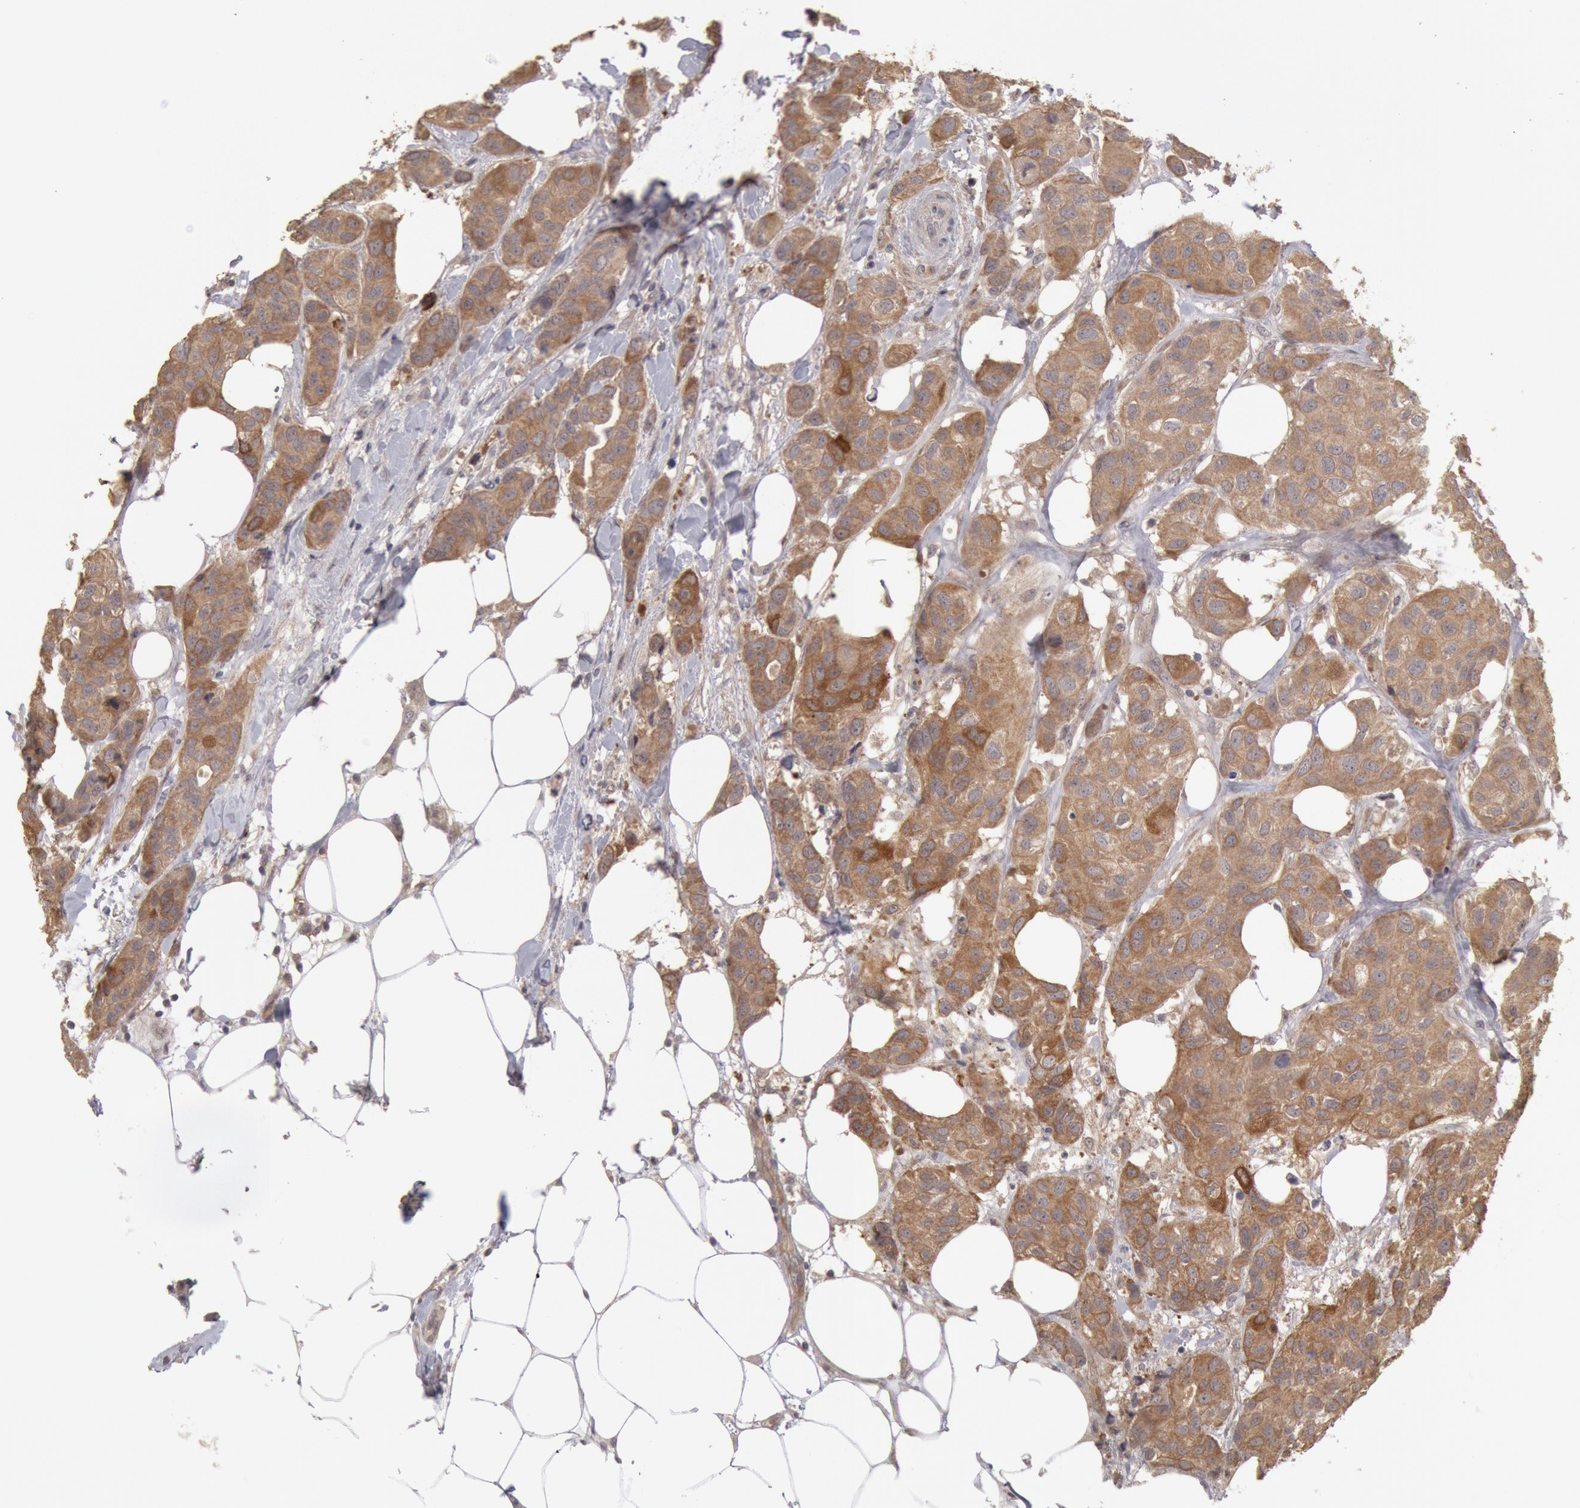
{"staining": {"intensity": "strong", "quantity": ">75%", "location": "cytoplasmic/membranous"}, "tissue": "breast cancer", "cell_type": "Tumor cells", "image_type": "cancer", "snomed": [{"axis": "morphology", "description": "Duct carcinoma"}, {"axis": "topography", "description": "Breast"}], "caption": "Human breast cancer stained with a brown dye reveals strong cytoplasmic/membranous positive positivity in about >75% of tumor cells.", "gene": "ZFP36L1", "patient": {"sex": "female", "age": 68}}